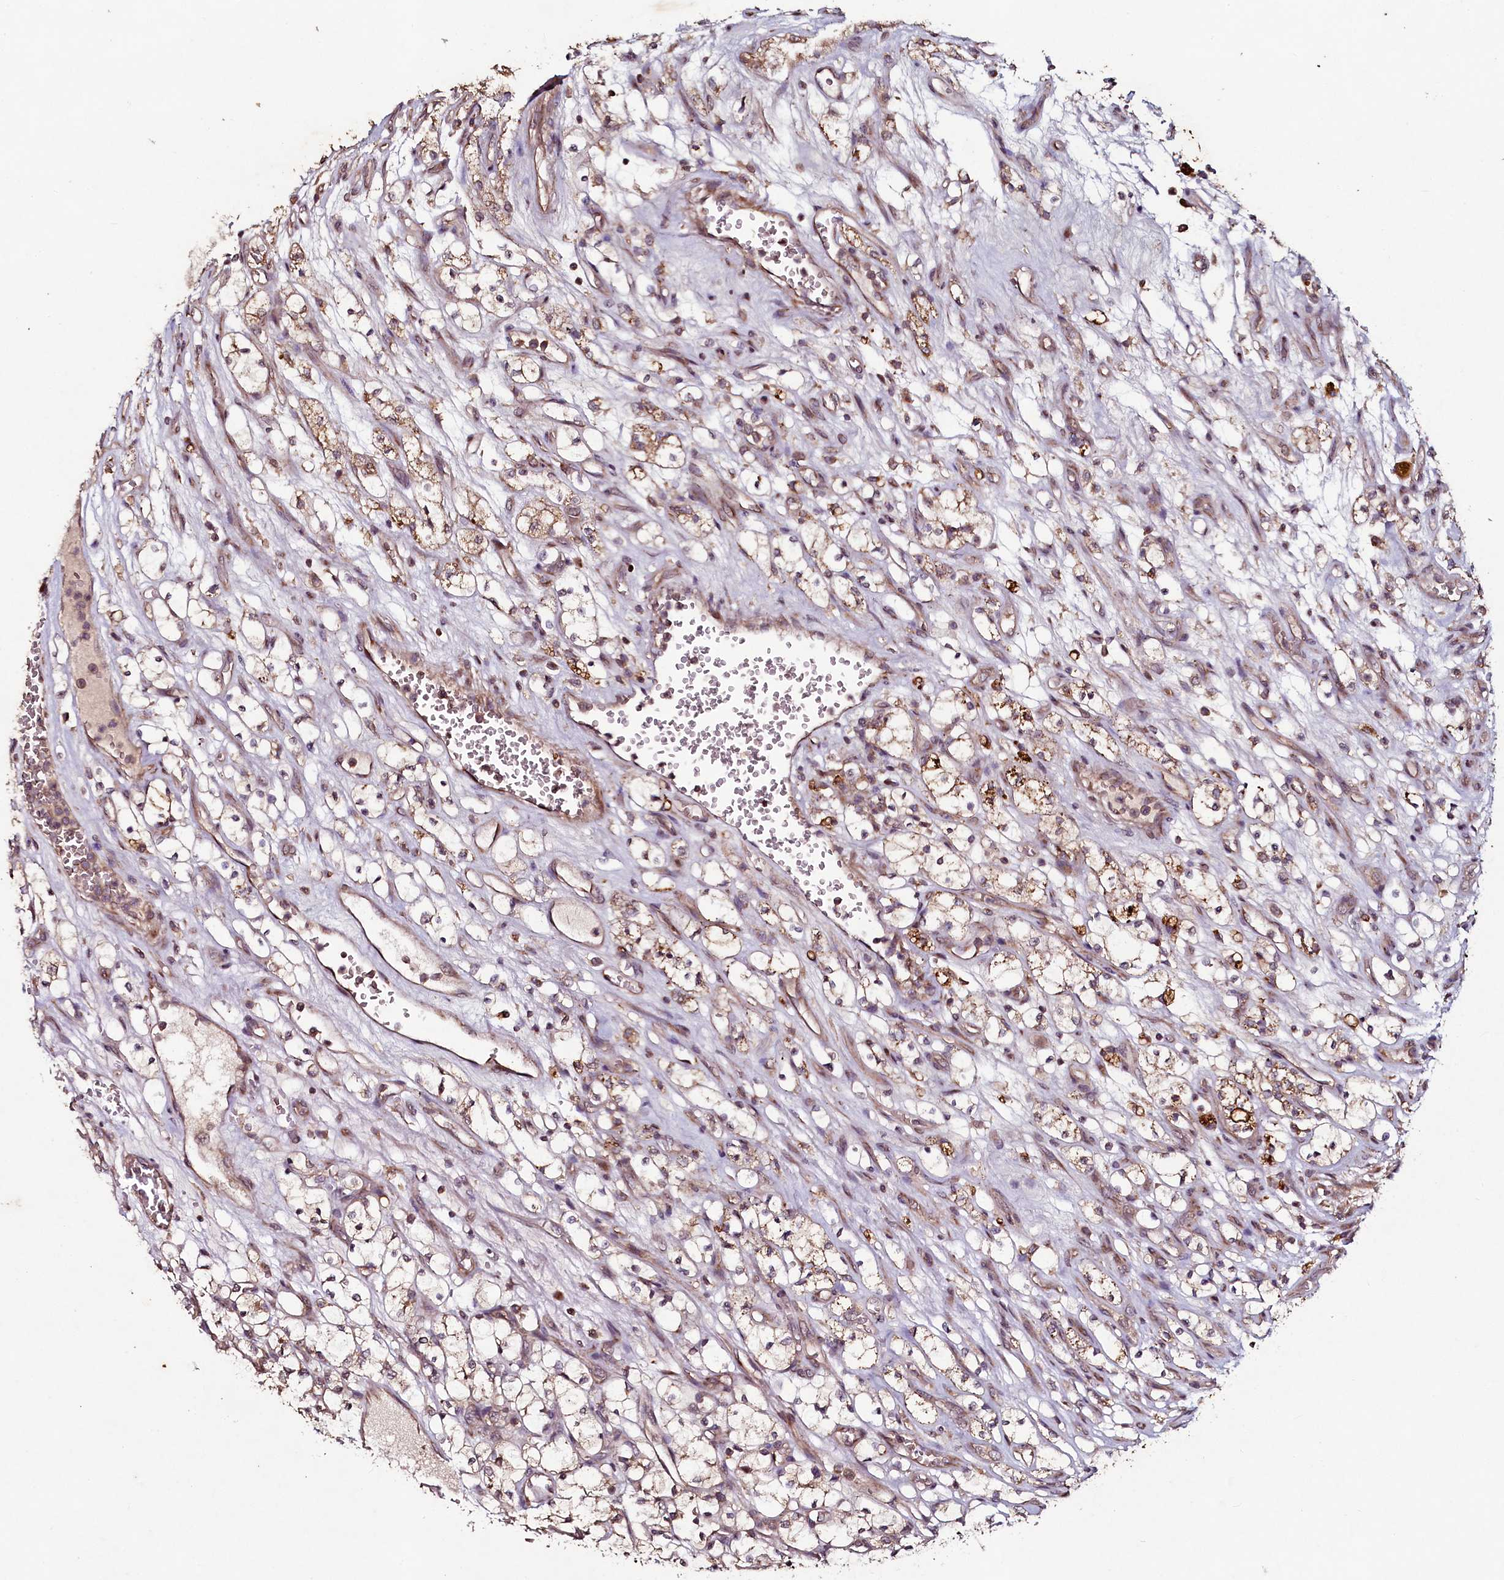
{"staining": {"intensity": "moderate", "quantity": "25%-75%", "location": "cytoplasmic/membranous"}, "tissue": "renal cancer", "cell_type": "Tumor cells", "image_type": "cancer", "snomed": [{"axis": "morphology", "description": "Adenocarcinoma, NOS"}, {"axis": "topography", "description": "Kidney"}], "caption": "Renal cancer stained with DAB immunohistochemistry (IHC) shows medium levels of moderate cytoplasmic/membranous positivity in about 25%-75% of tumor cells.", "gene": "SEC24C", "patient": {"sex": "female", "age": 69}}